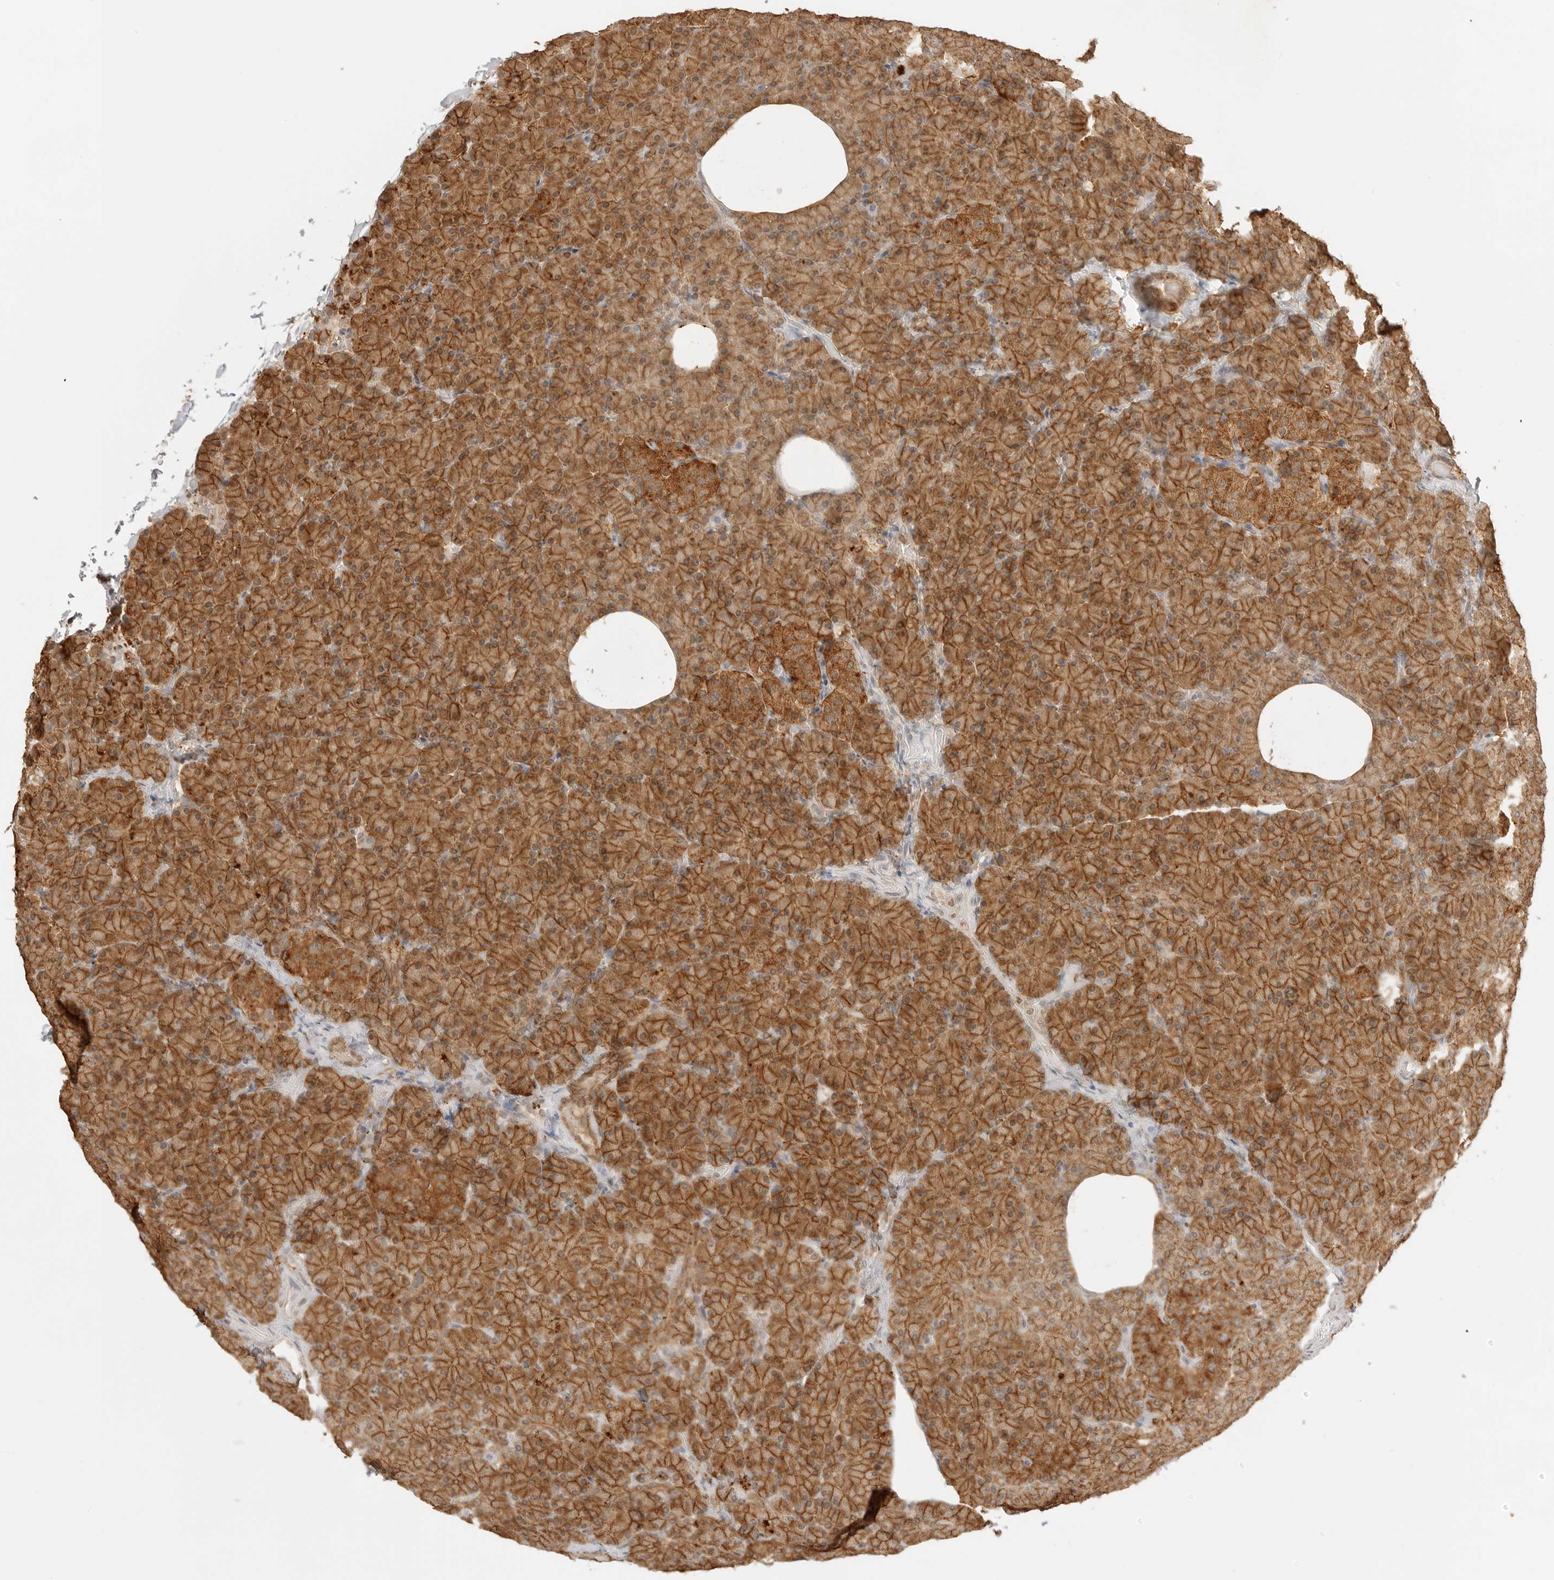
{"staining": {"intensity": "strong", "quantity": ">75%", "location": "cytoplasmic/membranous"}, "tissue": "pancreas", "cell_type": "Exocrine glandular cells", "image_type": "normal", "snomed": [{"axis": "morphology", "description": "Normal tissue, NOS"}, {"axis": "topography", "description": "Pancreas"}], "caption": "An immunohistochemistry photomicrograph of normal tissue is shown. Protein staining in brown labels strong cytoplasmic/membranous positivity in pancreas within exocrine glandular cells.", "gene": "EPHA1", "patient": {"sex": "female", "age": 43}}